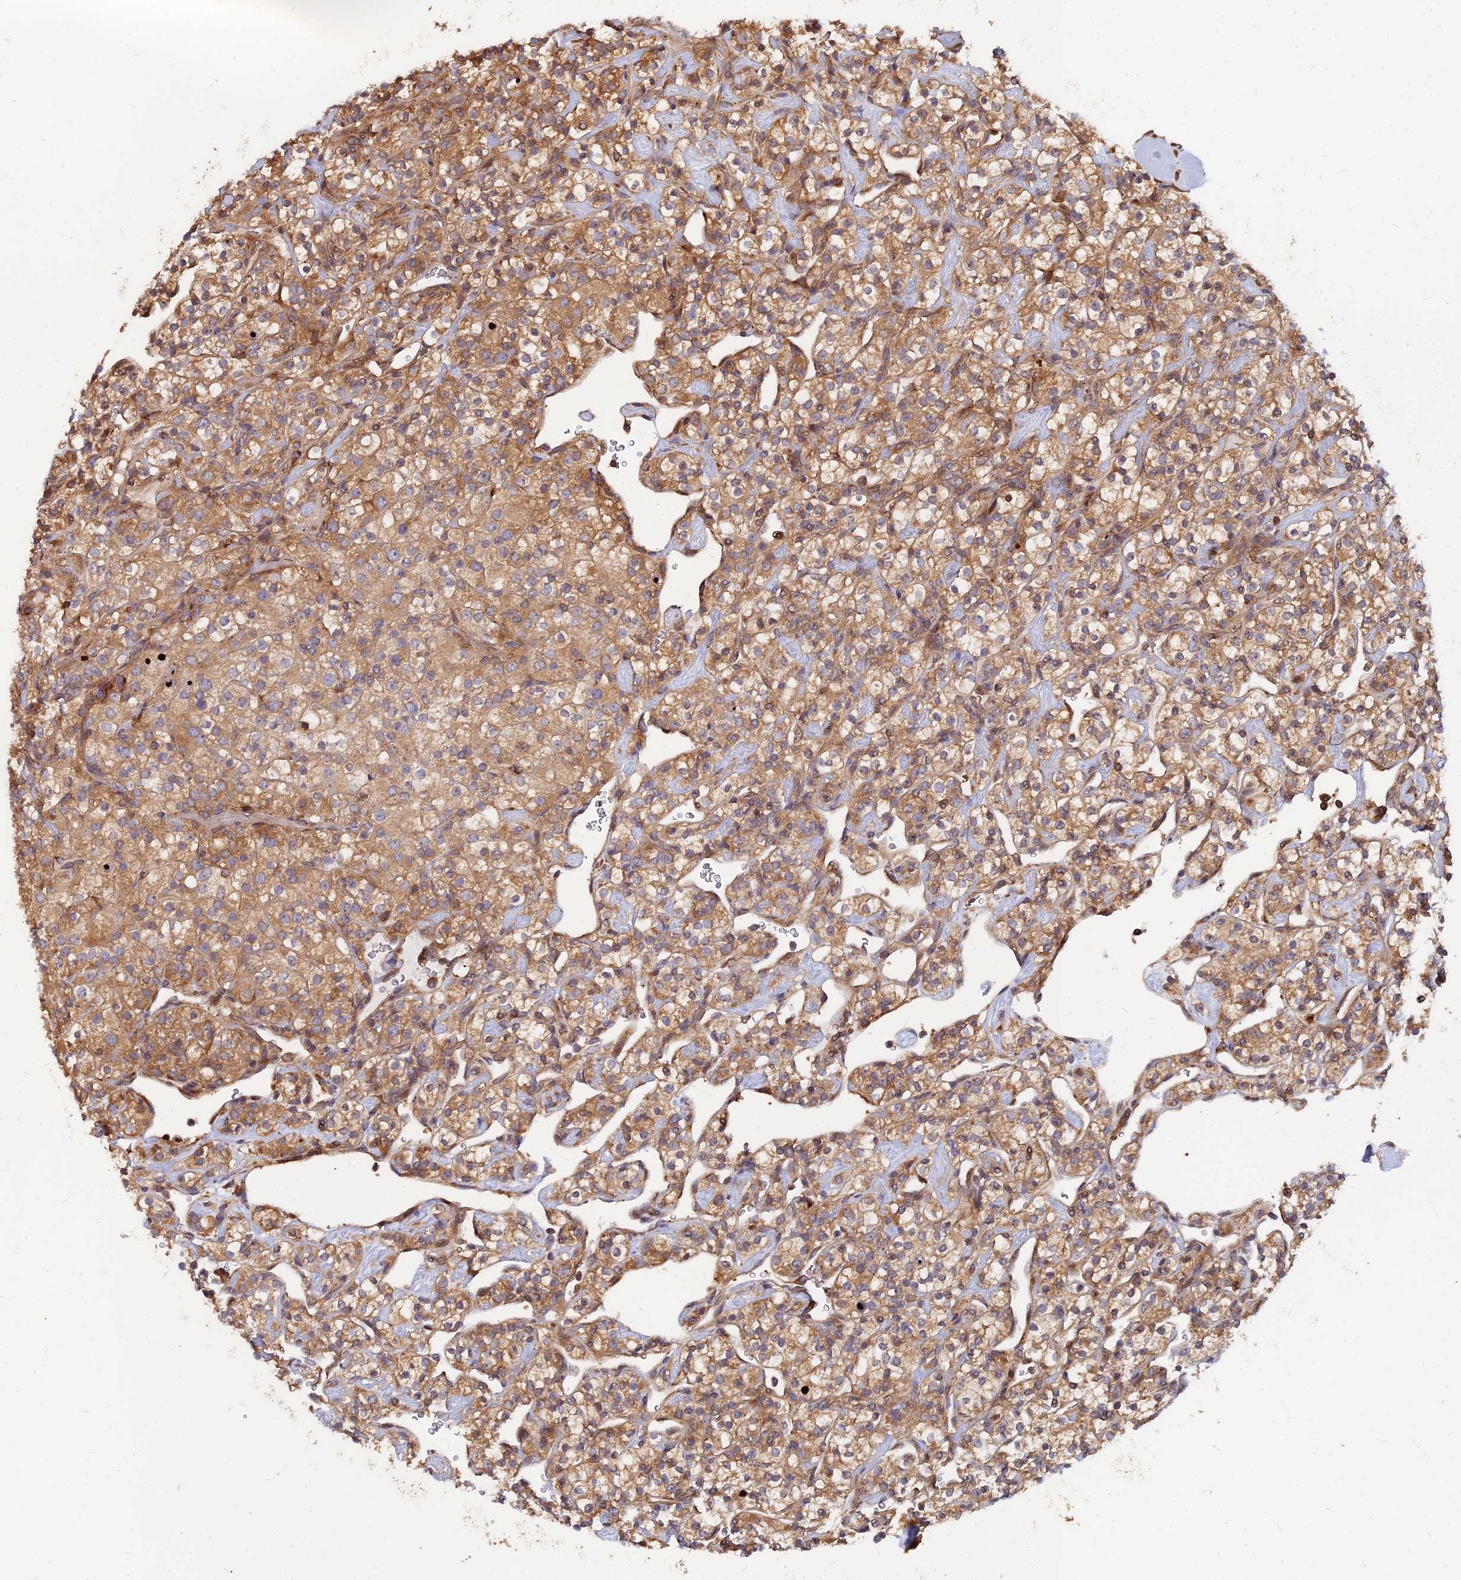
{"staining": {"intensity": "moderate", "quantity": ">75%", "location": "cytoplasmic/membranous"}, "tissue": "renal cancer", "cell_type": "Tumor cells", "image_type": "cancer", "snomed": [{"axis": "morphology", "description": "Adenocarcinoma, NOS"}, {"axis": "topography", "description": "Kidney"}], "caption": "Immunohistochemistry histopathology image of neoplastic tissue: human renal cancer (adenocarcinoma) stained using immunohistochemistry (IHC) exhibits medium levels of moderate protein expression localized specifically in the cytoplasmic/membranous of tumor cells, appearing as a cytoplasmic/membranous brown color.", "gene": "CCT6B", "patient": {"sex": "male", "age": 77}}